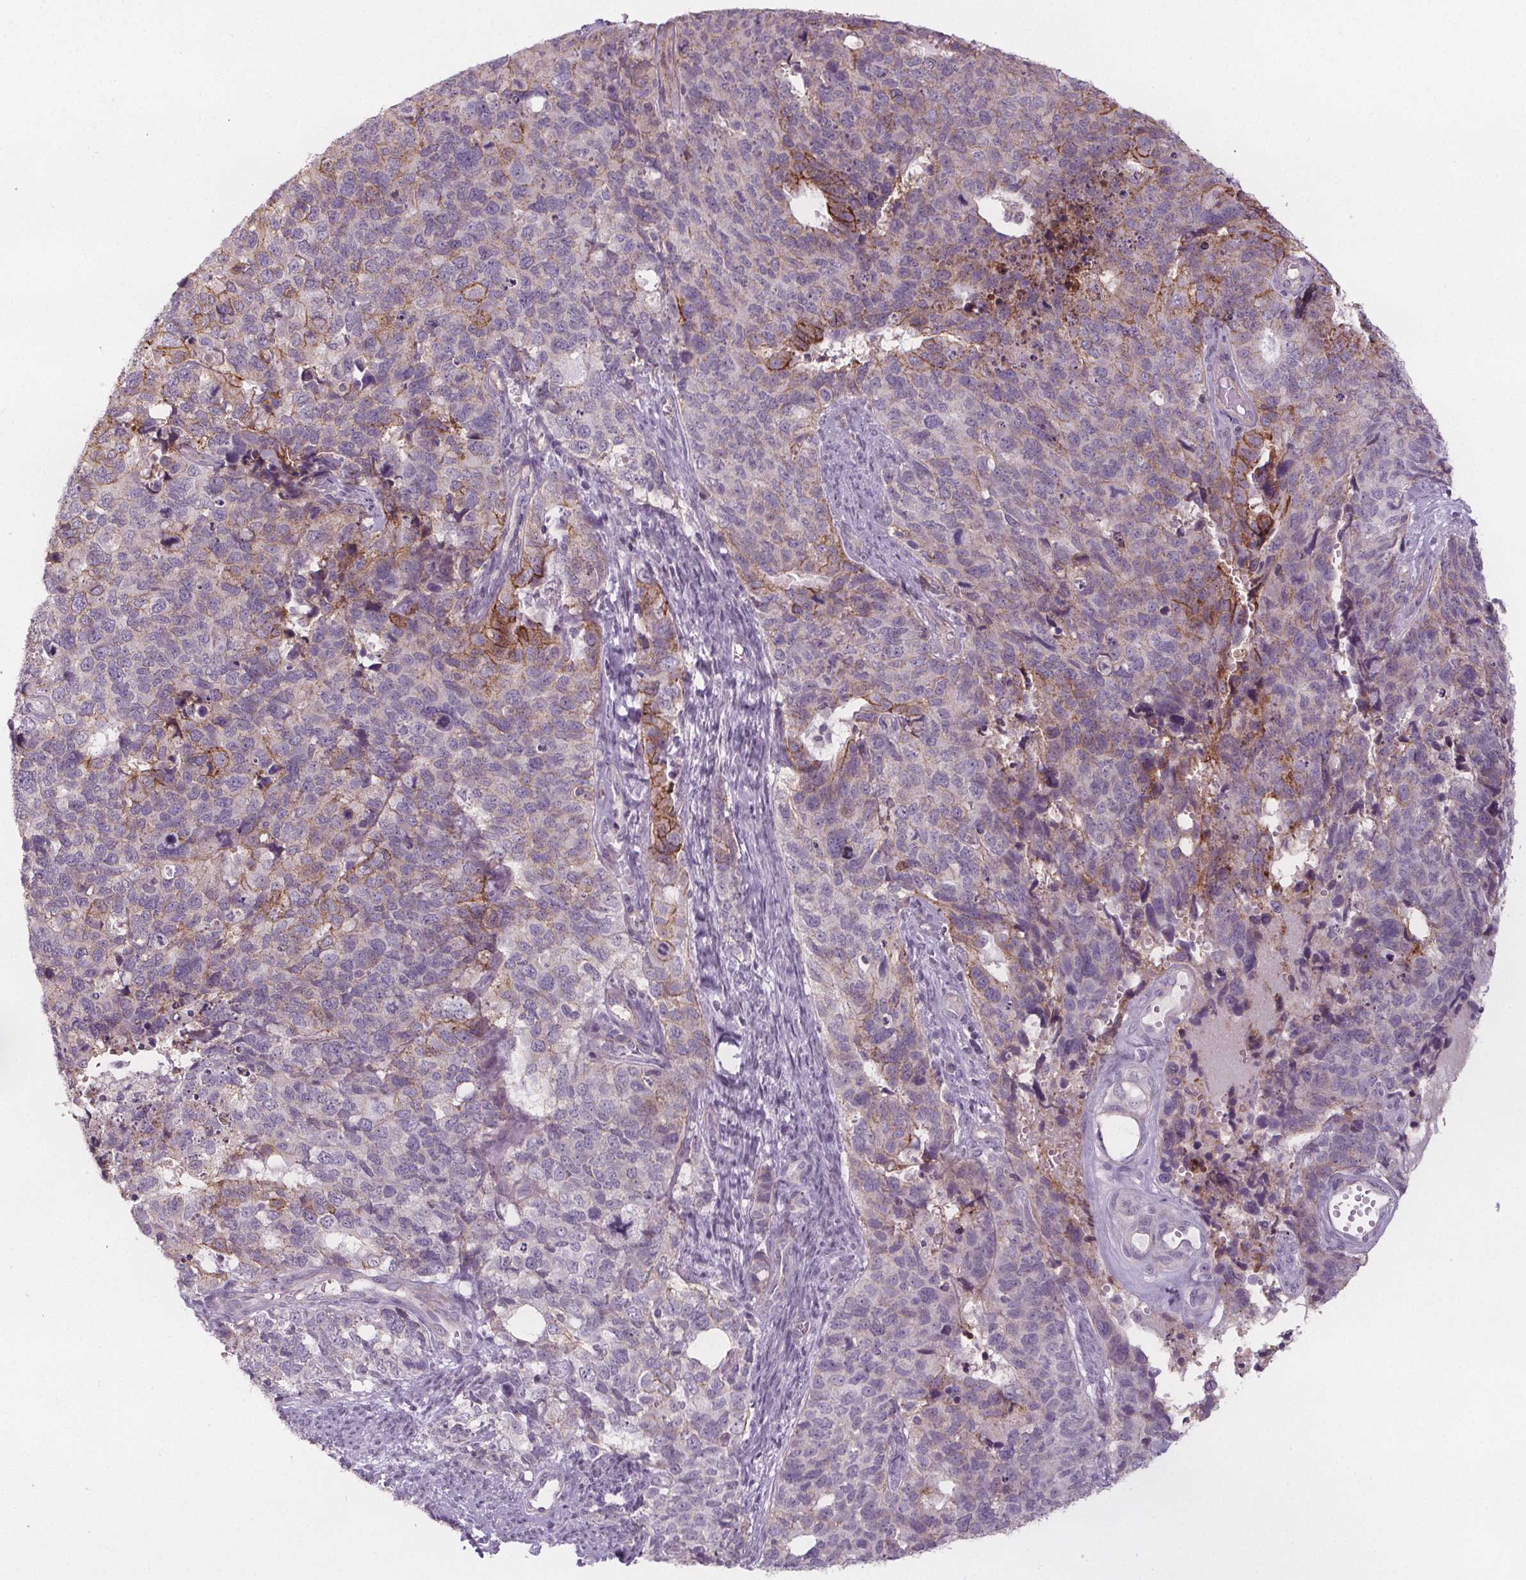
{"staining": {"intensity": "moderate", "quantity": "<25%", "location": "cytoplasmic/membranous"}, "tissue": "cervical cancer", "cell_type": "Tumor cells", "image_type": "cancer", "snomed": [{"axis": "morphology", "description": "Squamous cell carcinoma, NOS"}, {"axis": "topography", "description": "Cervix"}], "caption": "Approximately <25% of tumor cells in human cervical squamous cell carcinoma exhibit moderate cytoplasmic/membranous protein positivity as visualized by brown immunohistochemical staining.", "gene": "ATP1A1", "patient": {"sex": "female", "age": 63}}